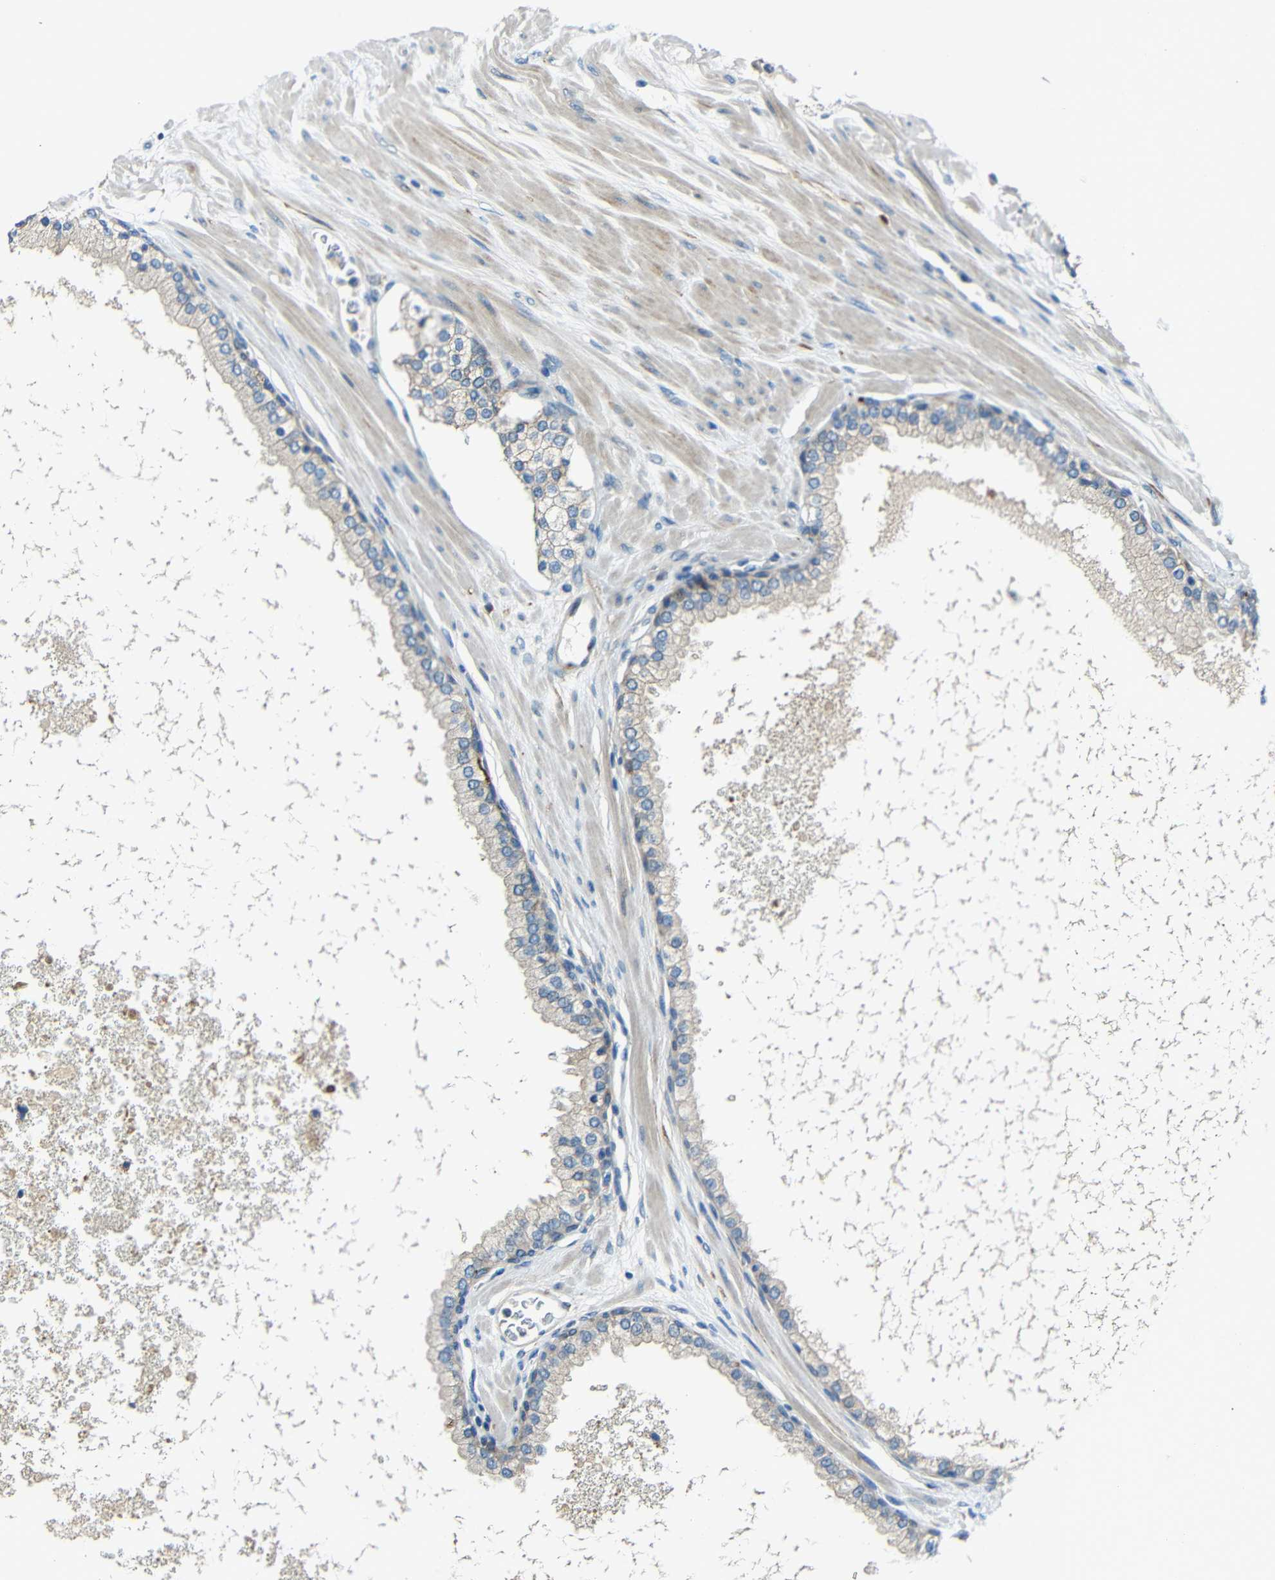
{"staining": {"intensity": "negative", "quantity": "none", "location": "none"}, "tissue": "prostate cancer", "cell_type": "Tumor cells", "image_type": "cancer", "snomed": [{"axis": "morphology", "description": "Adenocarcinoma, High grade"}, {"axis": "topography", "description": "Prostate"}], "caption": "Protein analysis of prostate cancer demonstrates no significant positivity in tumor cells.", "gene": "DCLK1", "patient": {"sex": "male", "age": 65}}